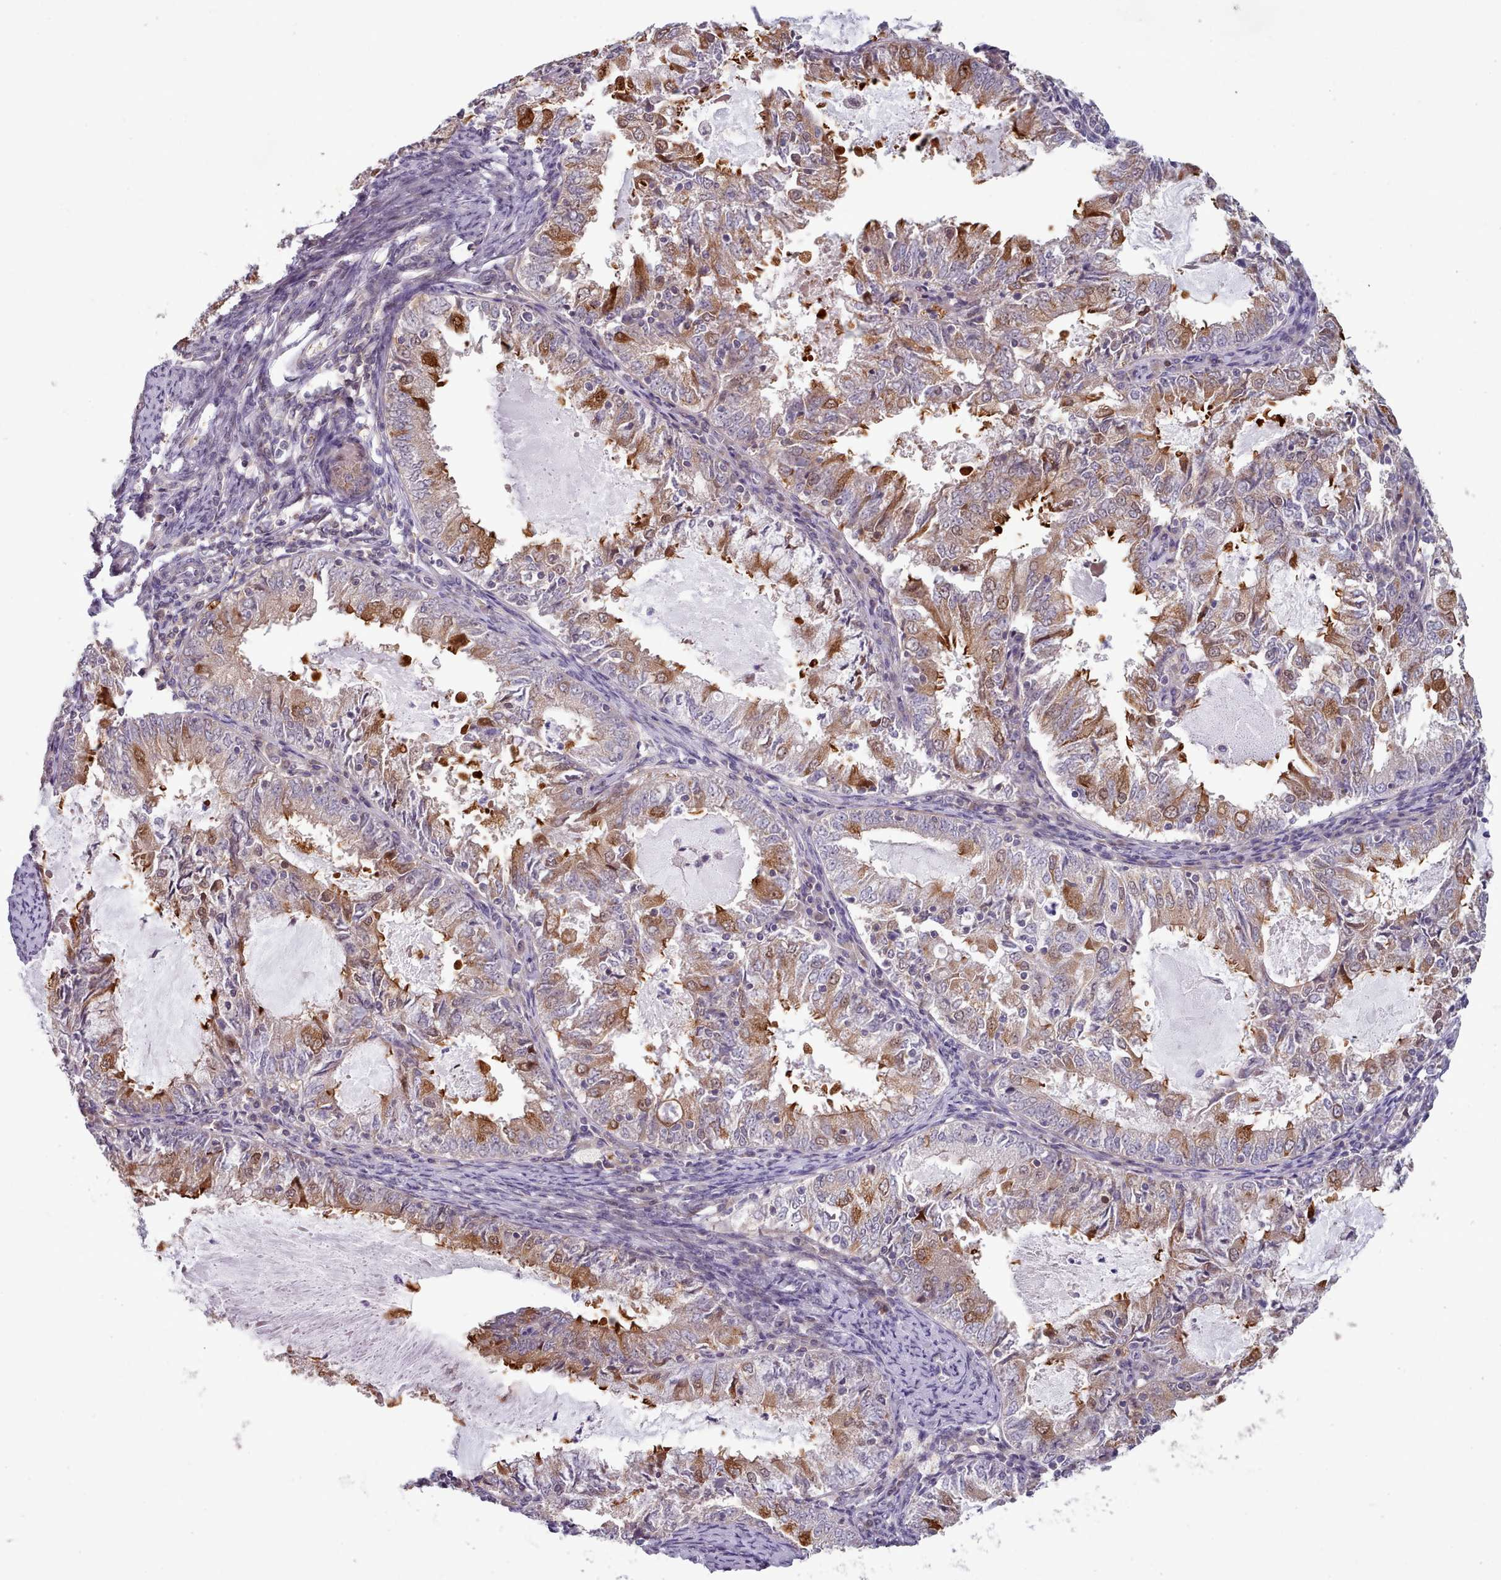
{"staining": {"intensity": "moderate", "quantity": "25%-75%", "location": "cytoplasmic/membranous,nuclear"}, "tissue": "endometrial cancer", "cell_type": "Tumor cells", "image_type": "cancer", "snomed": [{"axis": "morphology", "description": "Adenocarcinoma, NOS"}, {"axis": "topography", "description": "Endometrium"}], "caption": "Brown immunohistochemical staining in human endometrial cancer (adenocarcinoma) shows moderate cytoplasmic/membranous and nuclear positivity in about 25%-75% of tumor cells.", "gene": "CLNS1A", "patient": {"sex": "female", "age": 57}}